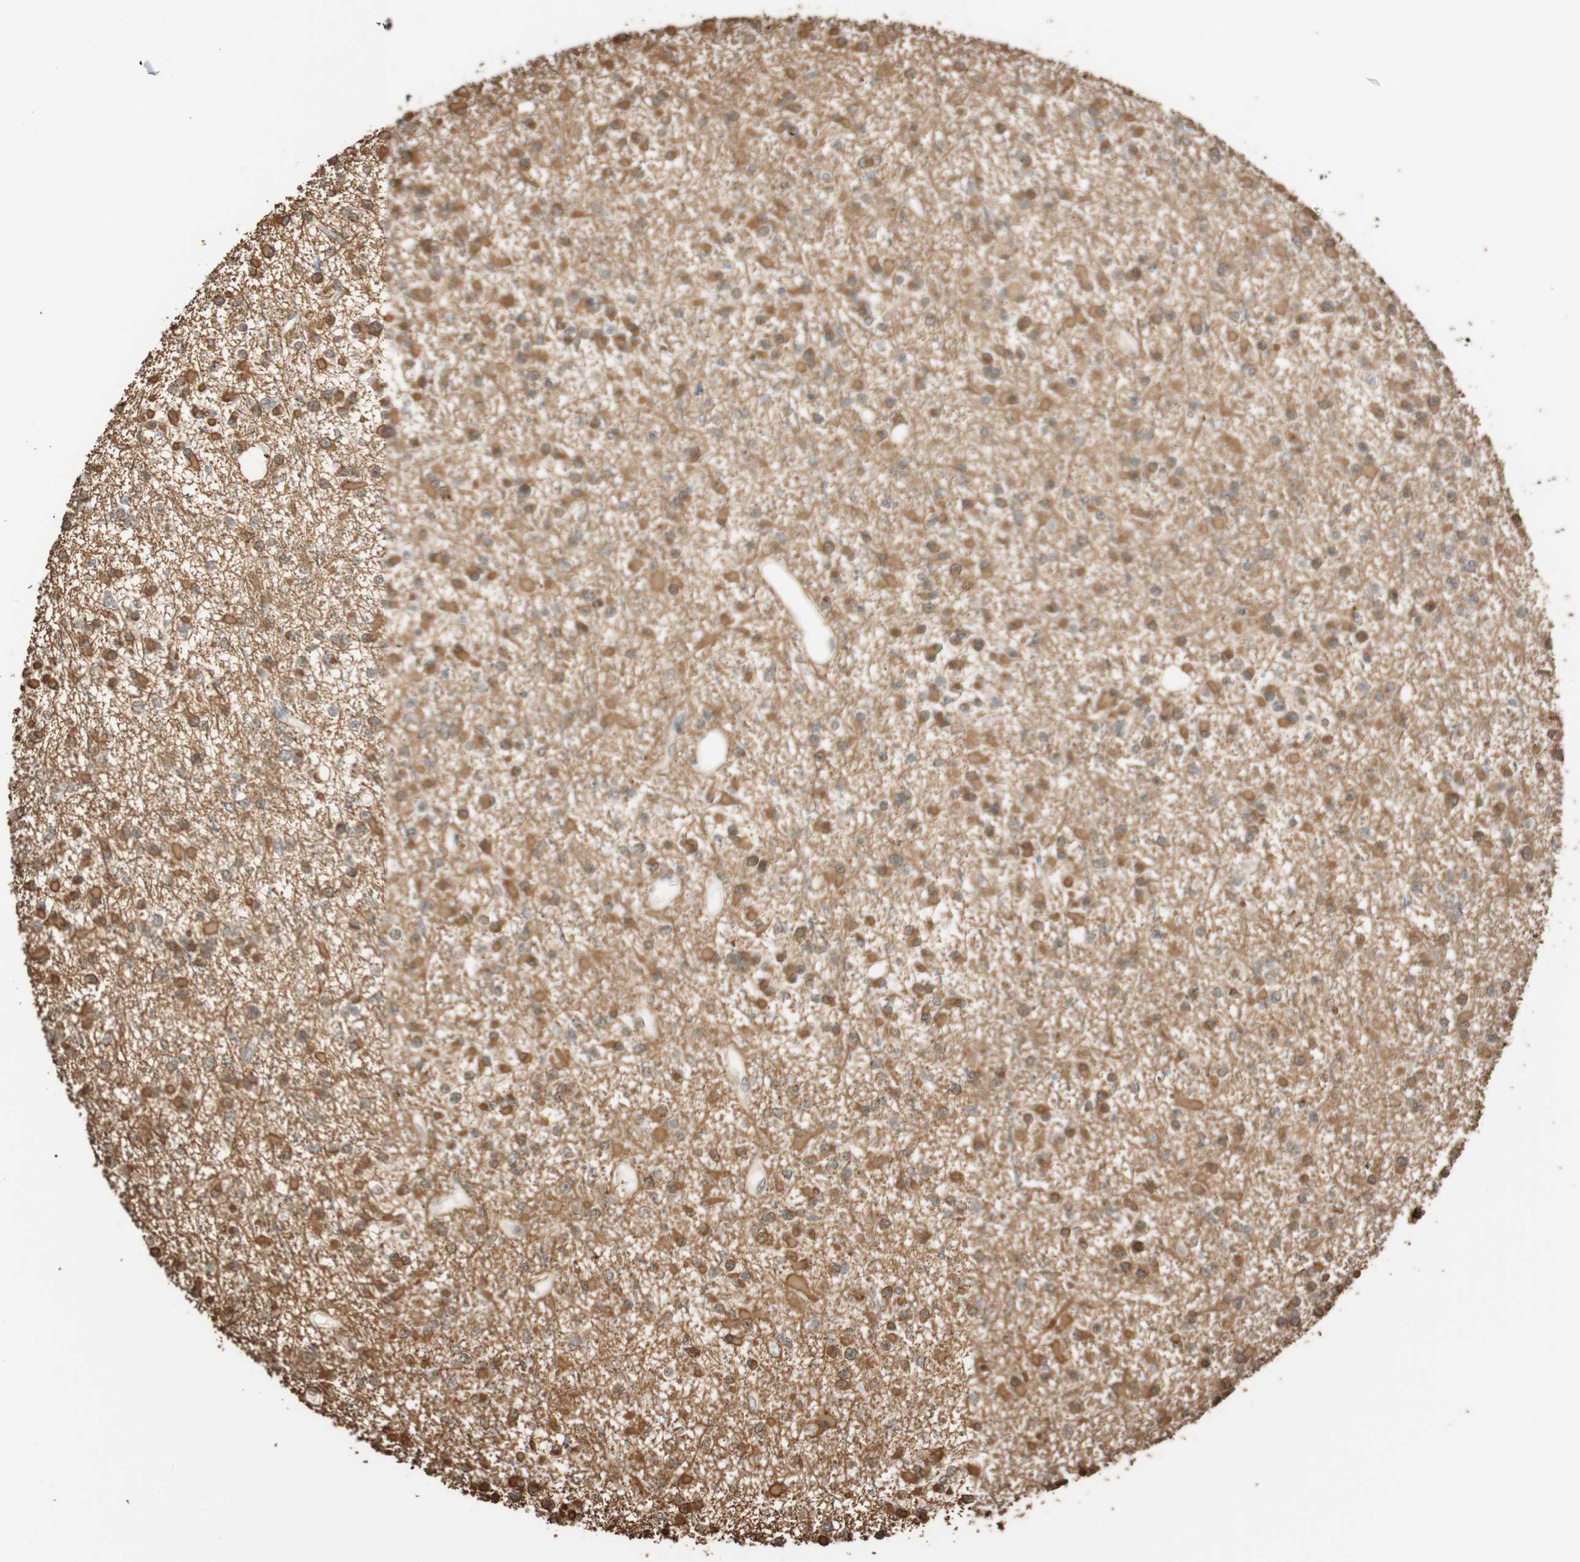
{"staining": {"intensity": "strong", "quantity": ">75%", "location": "cytoplasmic/membranous,nuclear"}, "tissue": "glioma", "cell_type": "Tumor cells", "image_type": "cancer", "snomed": [{"axis": "morphology", "description": "Glioma, malignant, NOS"}, {"axis": "topography", "description": "Cerebellum"}], "caption": "A micrograph showing strong cytoplasmic/membranous and nuclear positivity in approximately >75% of tumor cells in malignant glioma, as visualized by brown immunohistochemical staining.", "gene": "FANCG", "patient": {"sex": "female", "age": 10}}